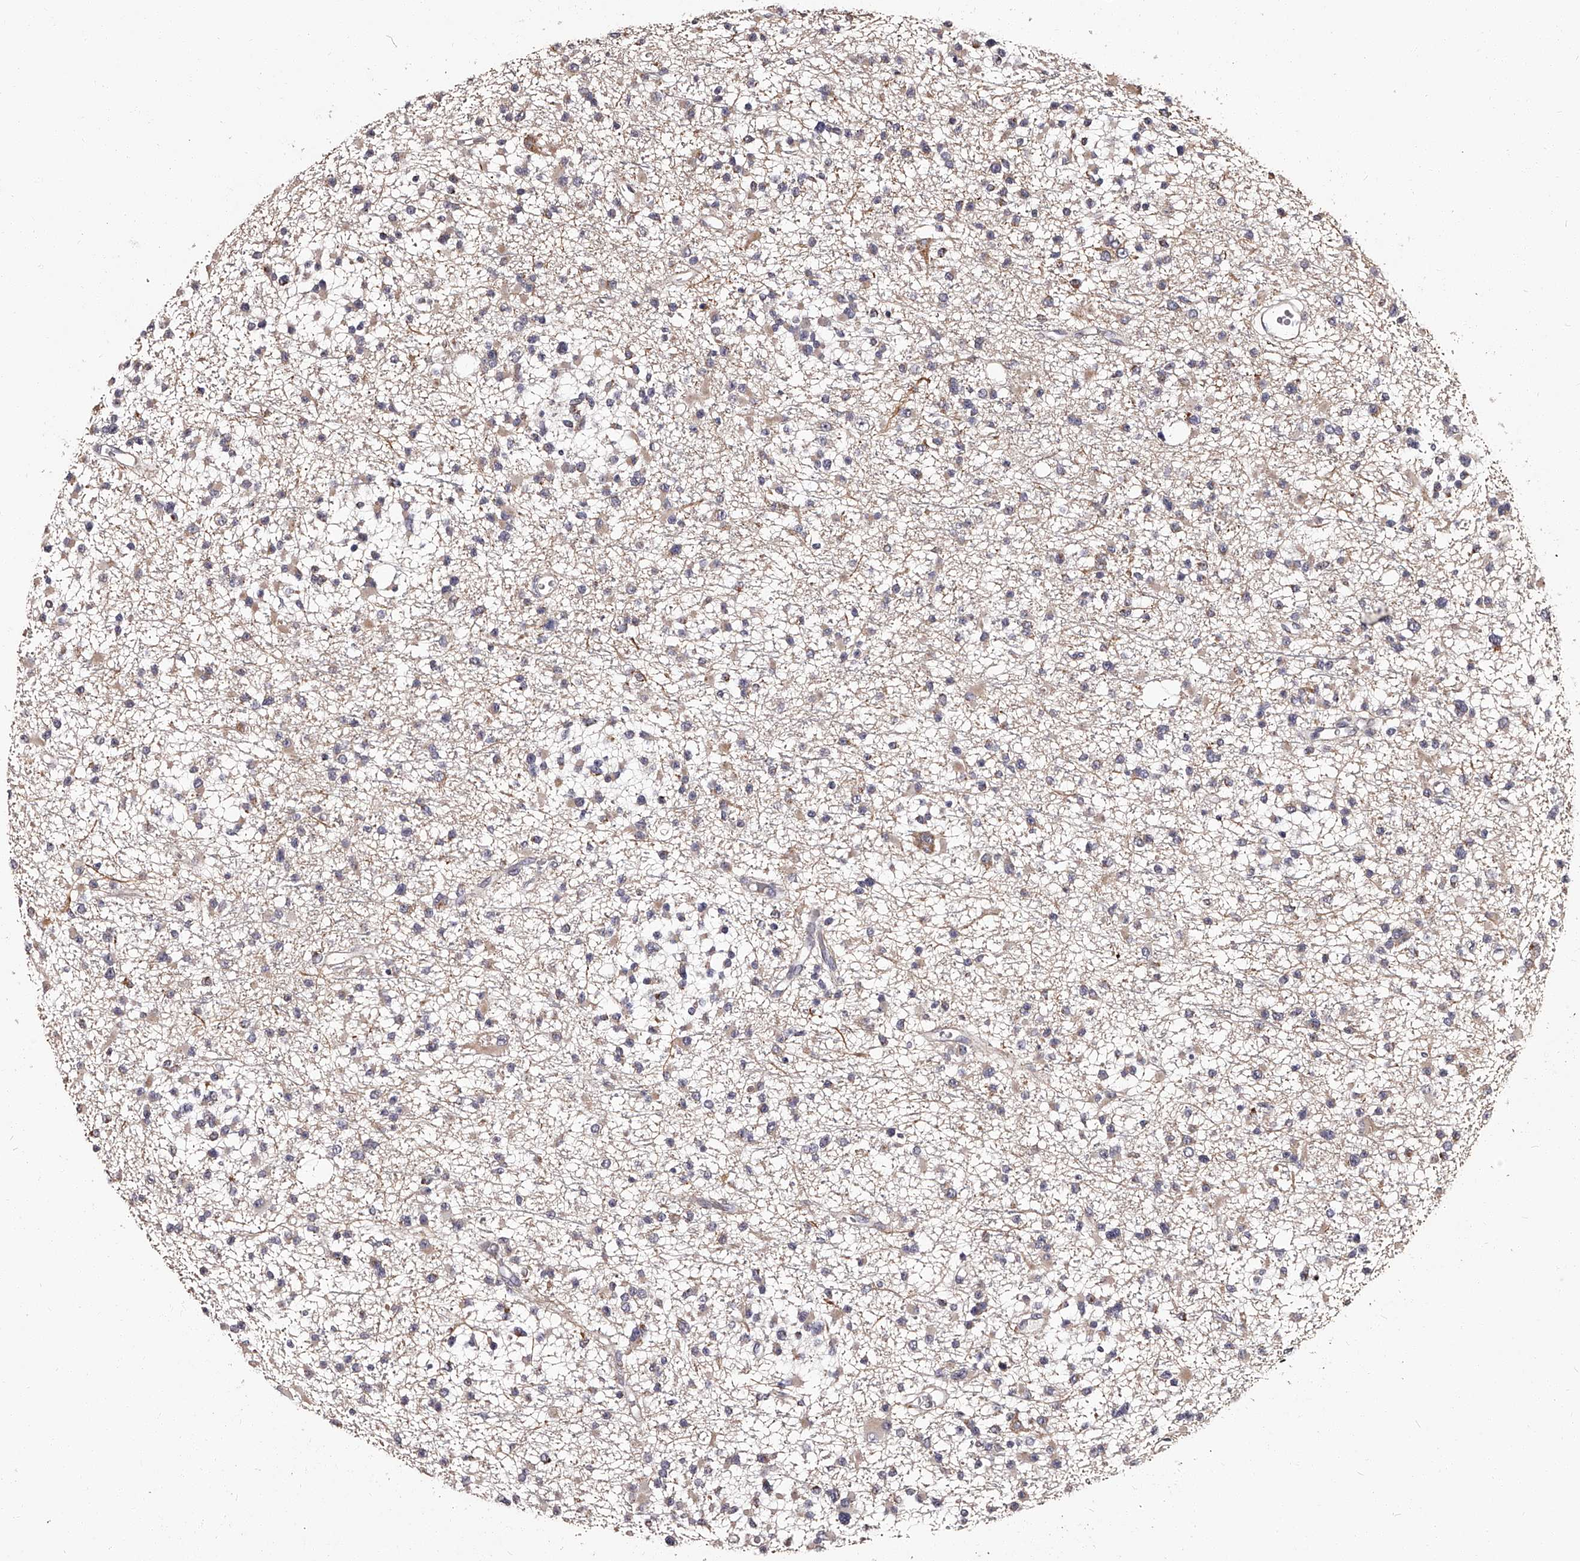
{"staining": {"intensity": "negative", "quantity": "none", "location": "none"}, "tissue": "glioma", "cell_type": "Tumor cells", "image_type": "cancer", "snomed": [{"axis": "morphology", "description": "Glioma, malignant, Low grade"}, {"axis": "topography", "description": "Brain"}], "caption": "Tumor cells are negative for brown protein staining in malignant glioma (low-grade). (Stains: DAB (3,3'-diaminobenzidine) IHC with hematoxylin counter stain, Microscopy: brightfield microscopy at high magnification).", "gene": "RSC1A1", "patient": {"sex": "female", "age": 22}}